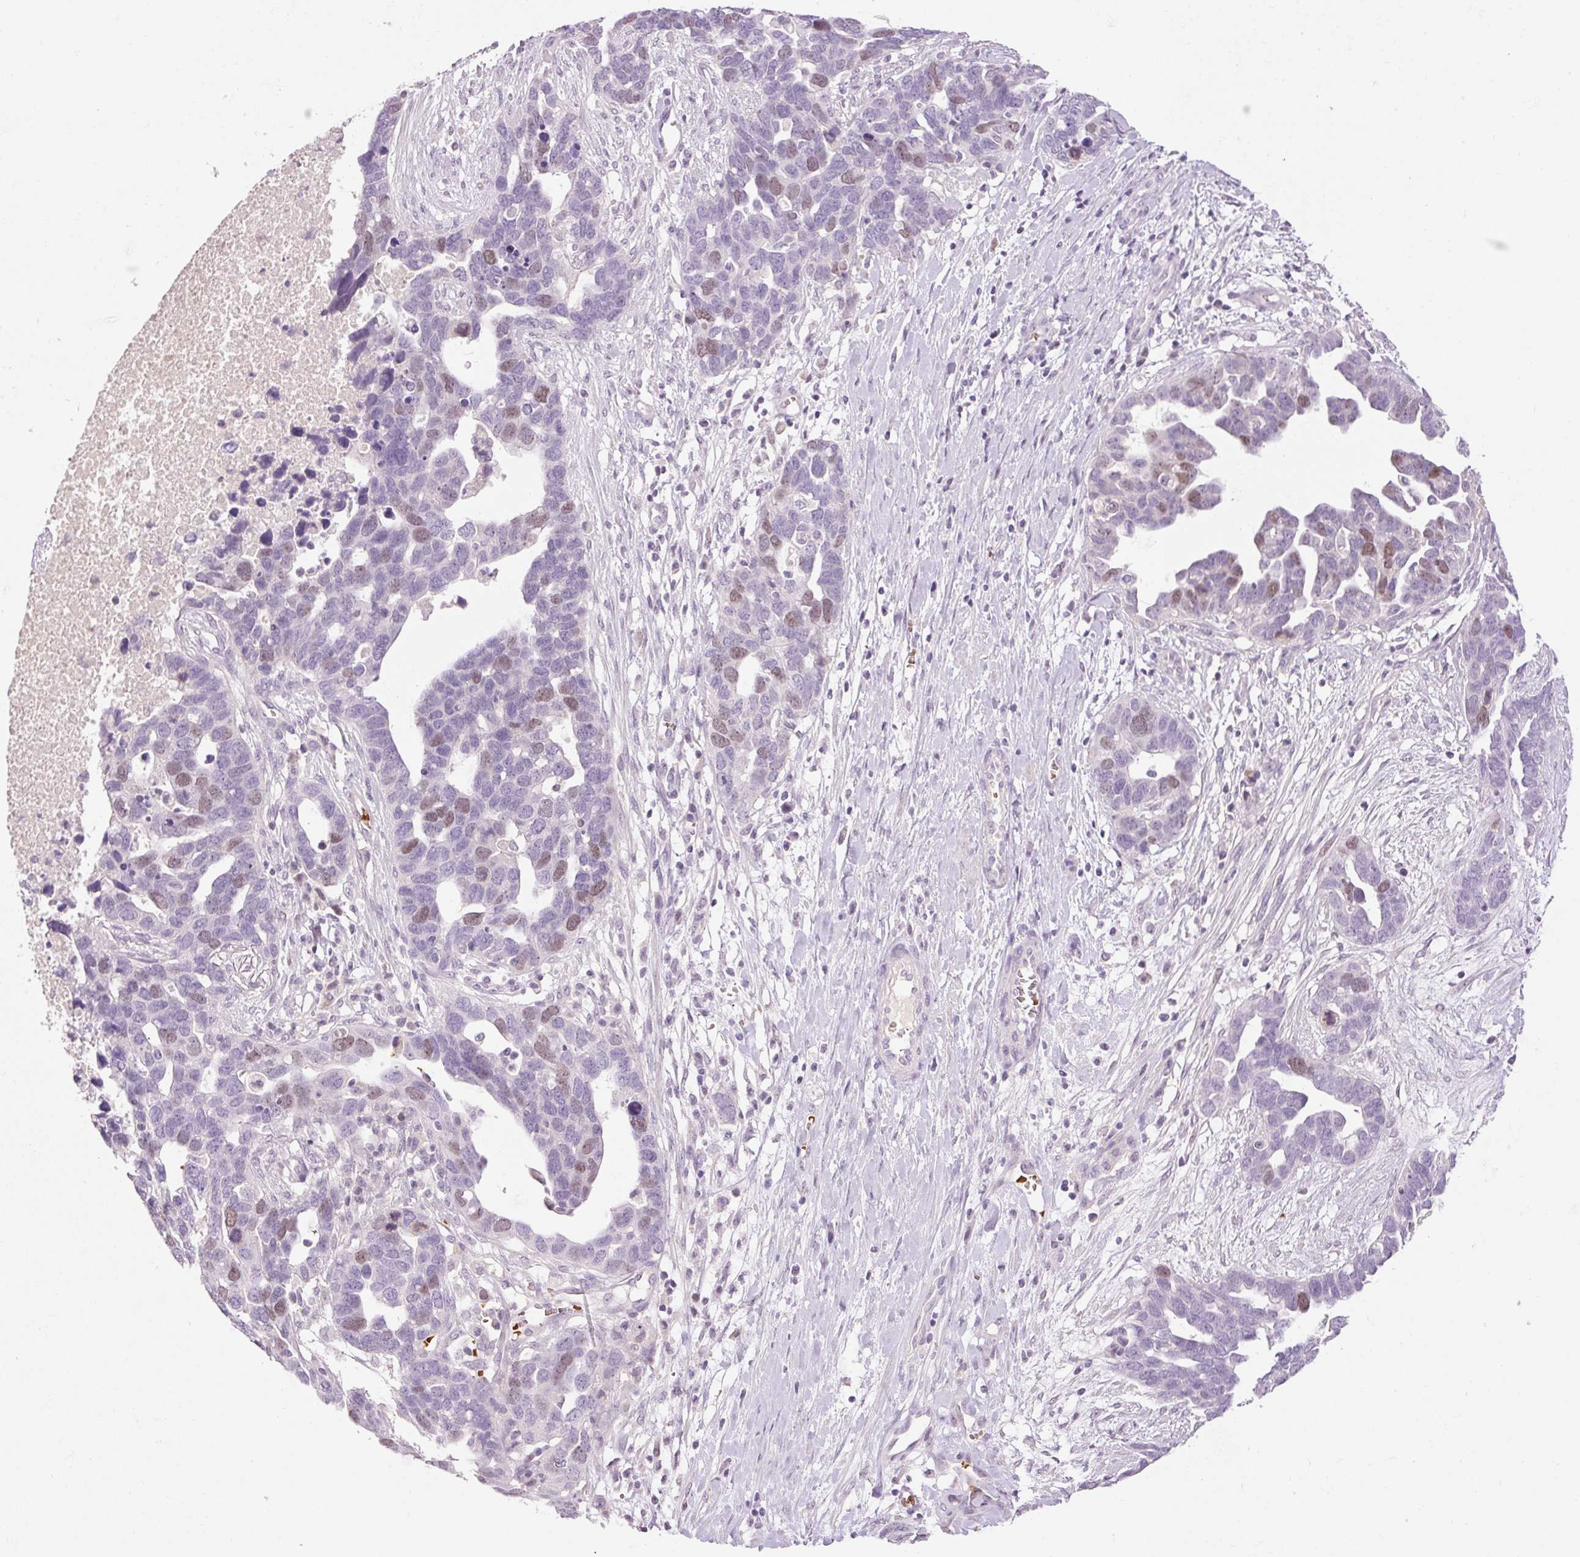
{"staining": {"intensity": "moderate", "quantity": "25%-75%", "location": "nuclear"}, "tissue": "ovarian cancer", "cell_type": "Tumor cells", "image_type": "cancer", "snomed": [{"axis": "morphology", "description": "Cystadenocarcinoma, serous, NOS"}, {"axis": "topography", "description": "Ovary"}], "caption": "IHC (DAB) staining of human ovarian serous cystadenocarcinoma exhibits moderate nuclear protein positivity in approximately 25%-75% of tumor cells. The protein is shown in brown color, while the nuclei are stained blue.", "gene": "LY6G6D", "patient": {"sex": "female", "age": 54}}